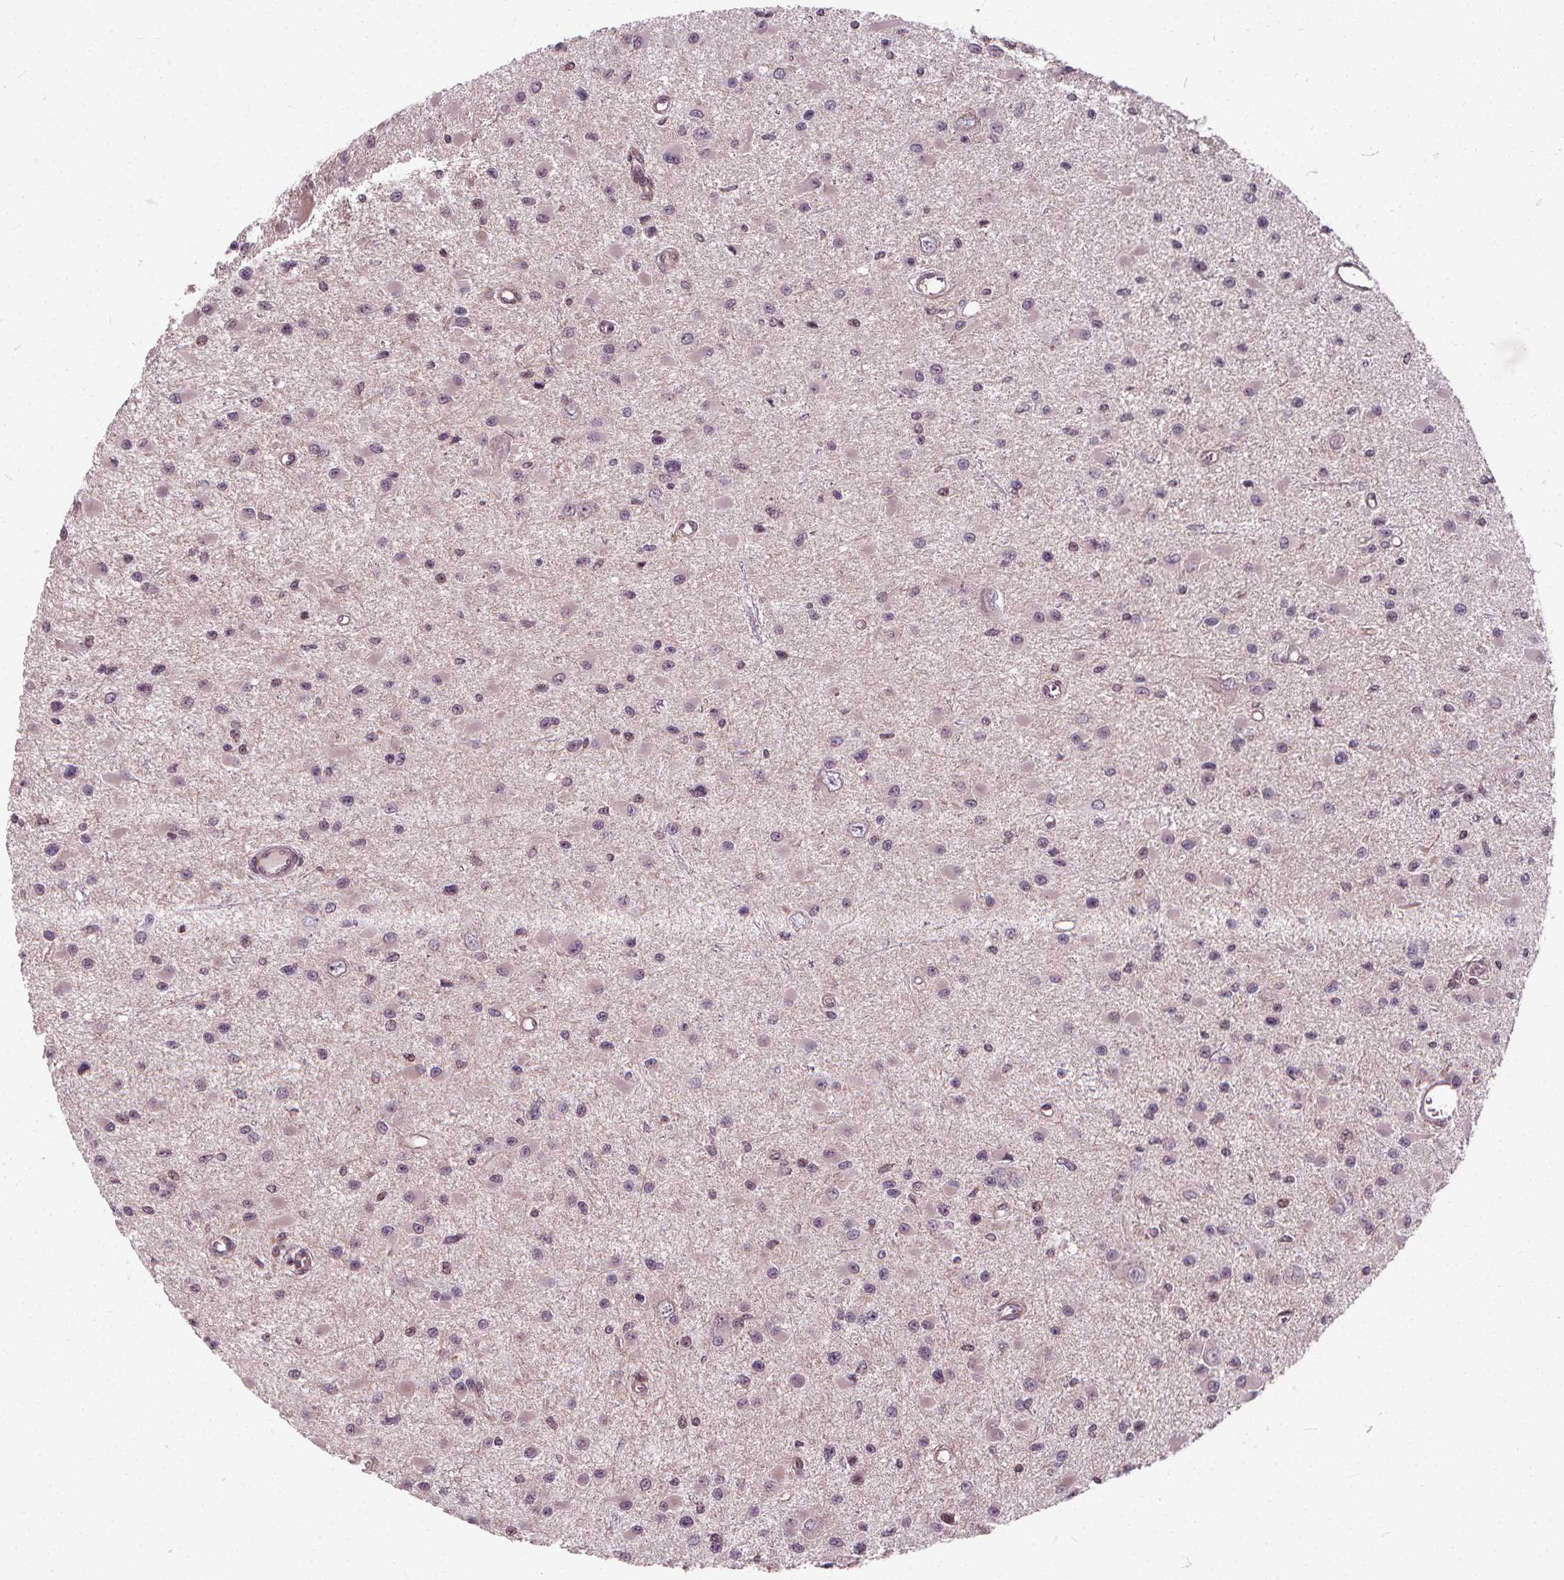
{"staining": {"intensity": "negative", "quantity": "none", "location": "none"}, "tissue": "glioma", "cell_type": "Tumor cells", "image_type": "cancer", "snomed": [{"axis": "morphology", "description": "Glioma, malignant, High grade"}, {"axis": "topography", "description": "Brain"}], "caption": "A photomicrograph of malignant high-grade glioma stained for a protein demonstrates no brown staining in tumor cells. Nuclei are stained in blue.", "gene": "INPP5E", "patient": {"sex": "male", "age": 54}}